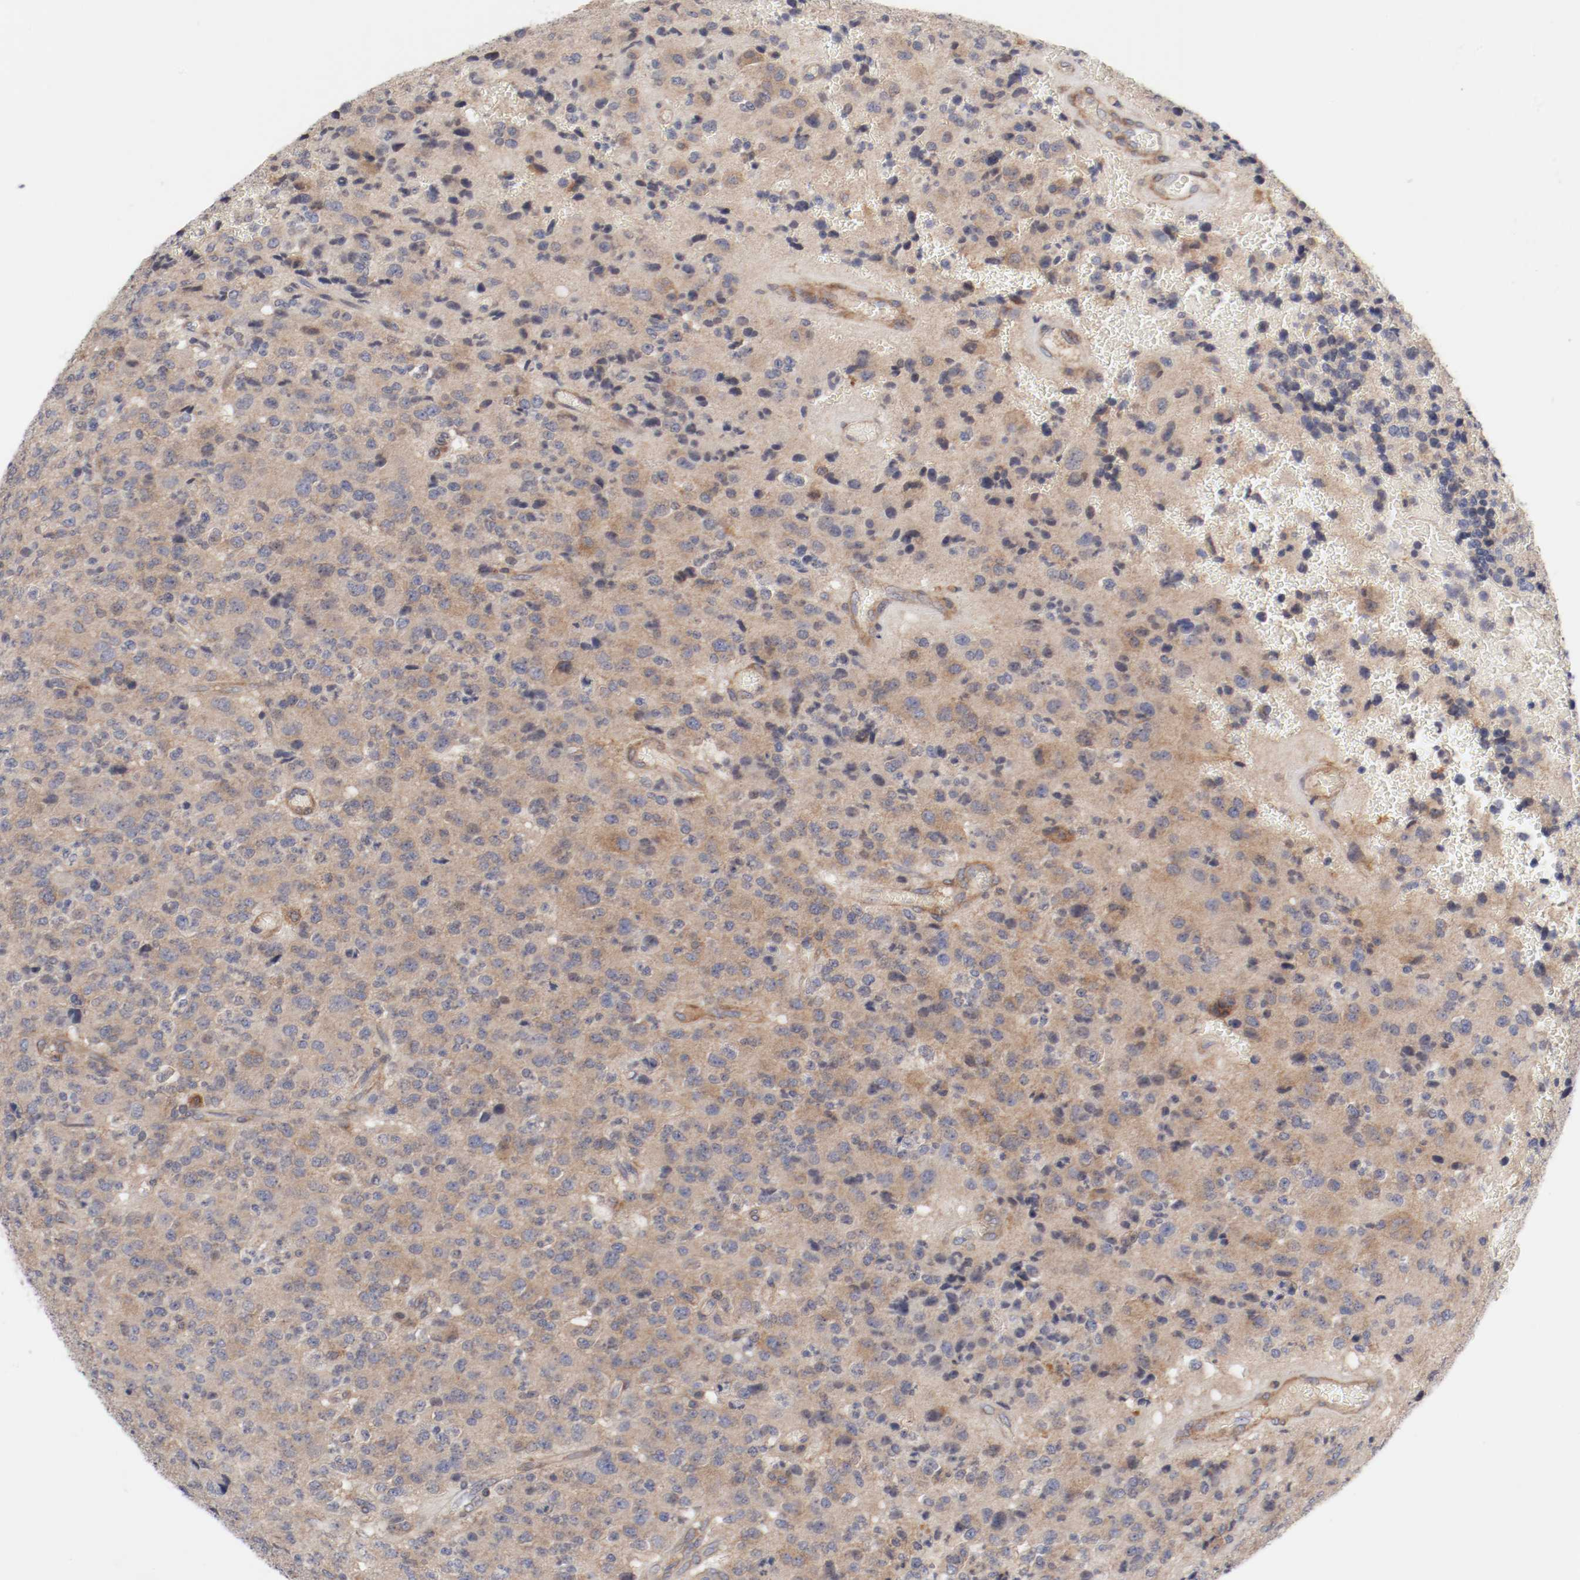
{"staining": {"intensity": "weak", "quantity": ">75%", "location": "cytoplasmic/membranous"}, "tissue": "glioma", "cell_type": "Tumor cells", "image_type": "cancer", "snomed": [{"axis": "morphology", "description": "Glioma, malignant, High grade"}, {"axis": "topography", "description": "pancreas cauda"}], "caption": "Approximately >75% of tumor cells in human malignant glioma (high-grade) show weak cytoplasmic/membranous protein staining as visualized by brown immunohistochemical staining.", "gene": "CBL", "patient": {"sex": "male", "age": 60}}